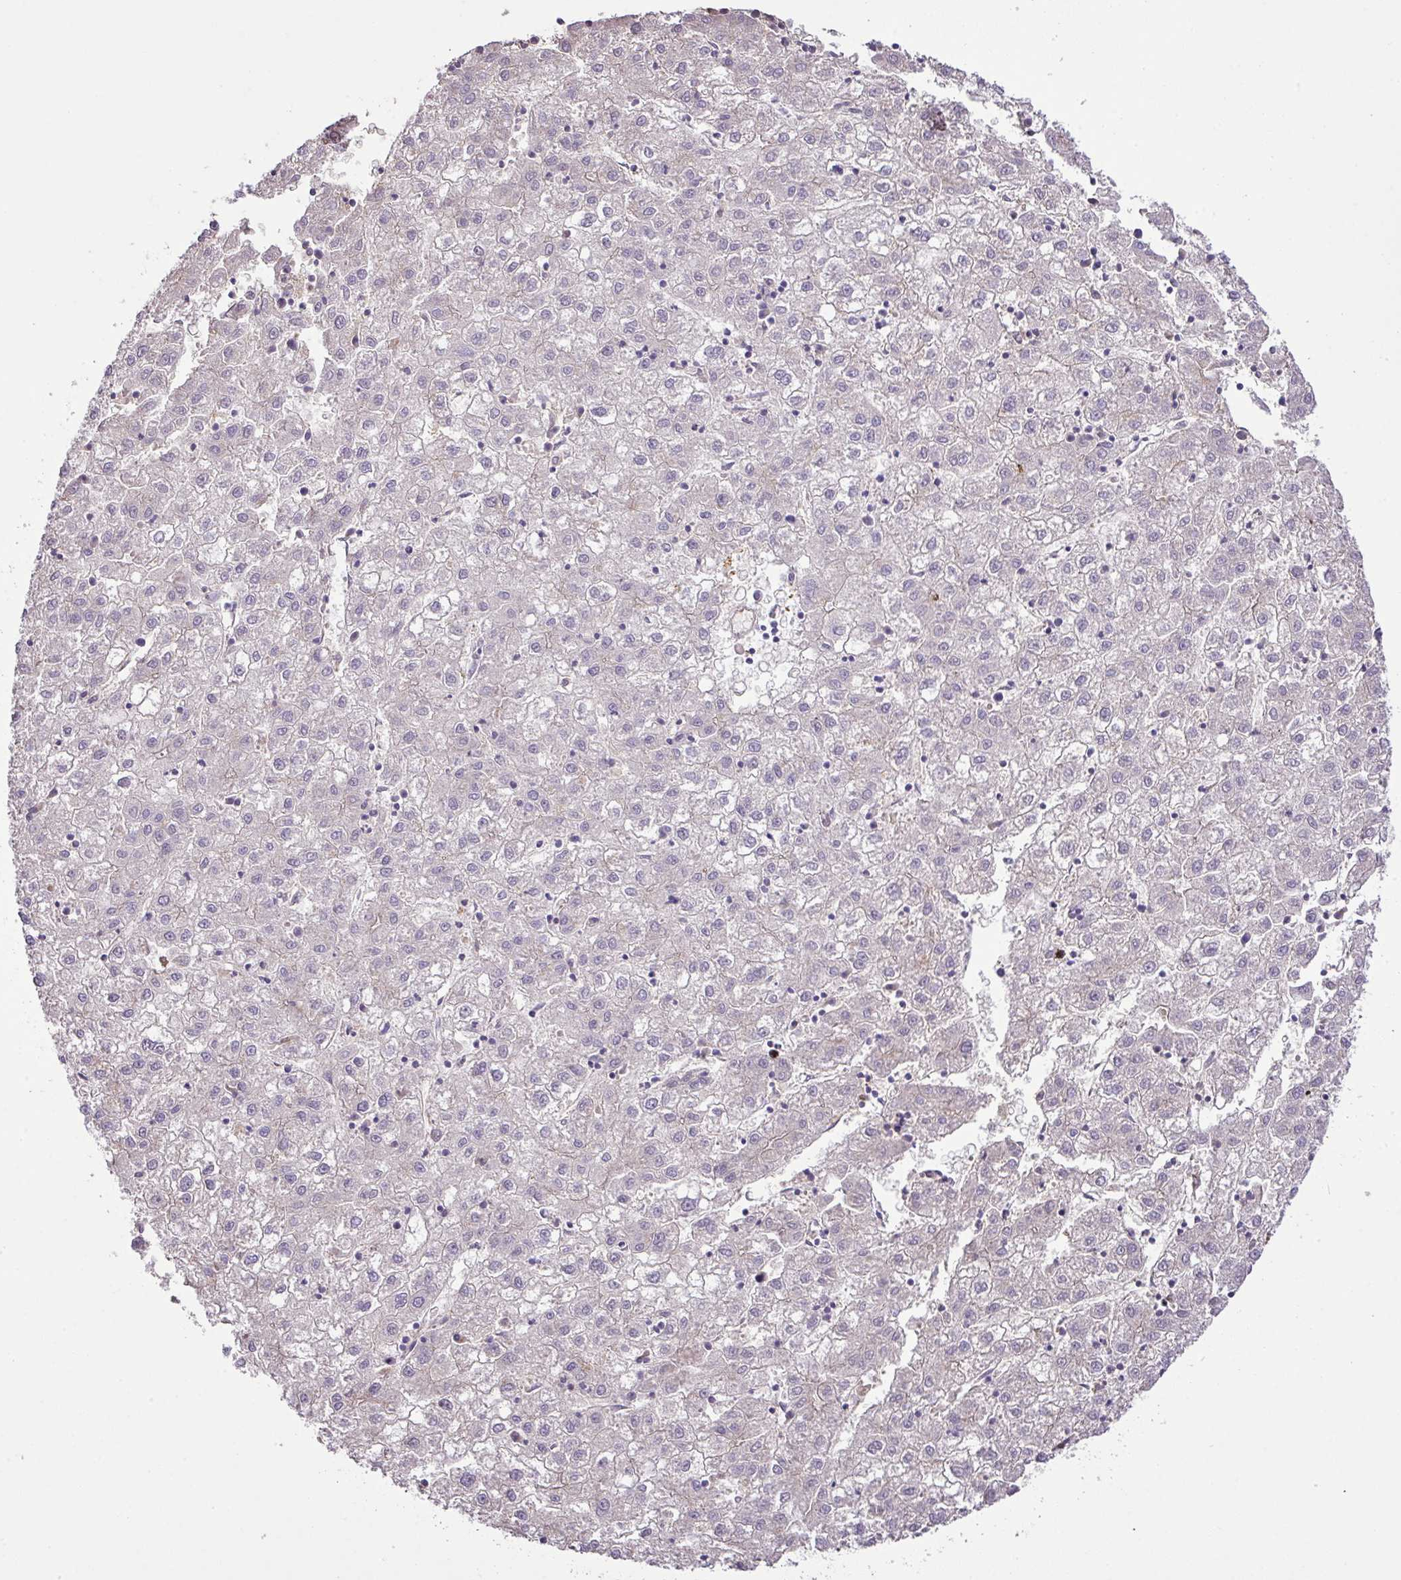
{"staining": {"intensity": "negative", "quantity": "none", "location": "none"}, "tissue": "liver cancer", "cell_type": "Tumor cells", "image_type": "cancer", "snomed": [{"axis": "morphology", "description": "Carcinoma, Hepatocellular, NOS"}, {"axis": "topography", "description": "Liver"}], "caption": "This is an immunohistochemistry (IHC) image of liver hepatocellular carcinoma. There is no positivity in tumor cells.", "gene": "CTXN2", "patient": {"sex": "male", "age": 72}}